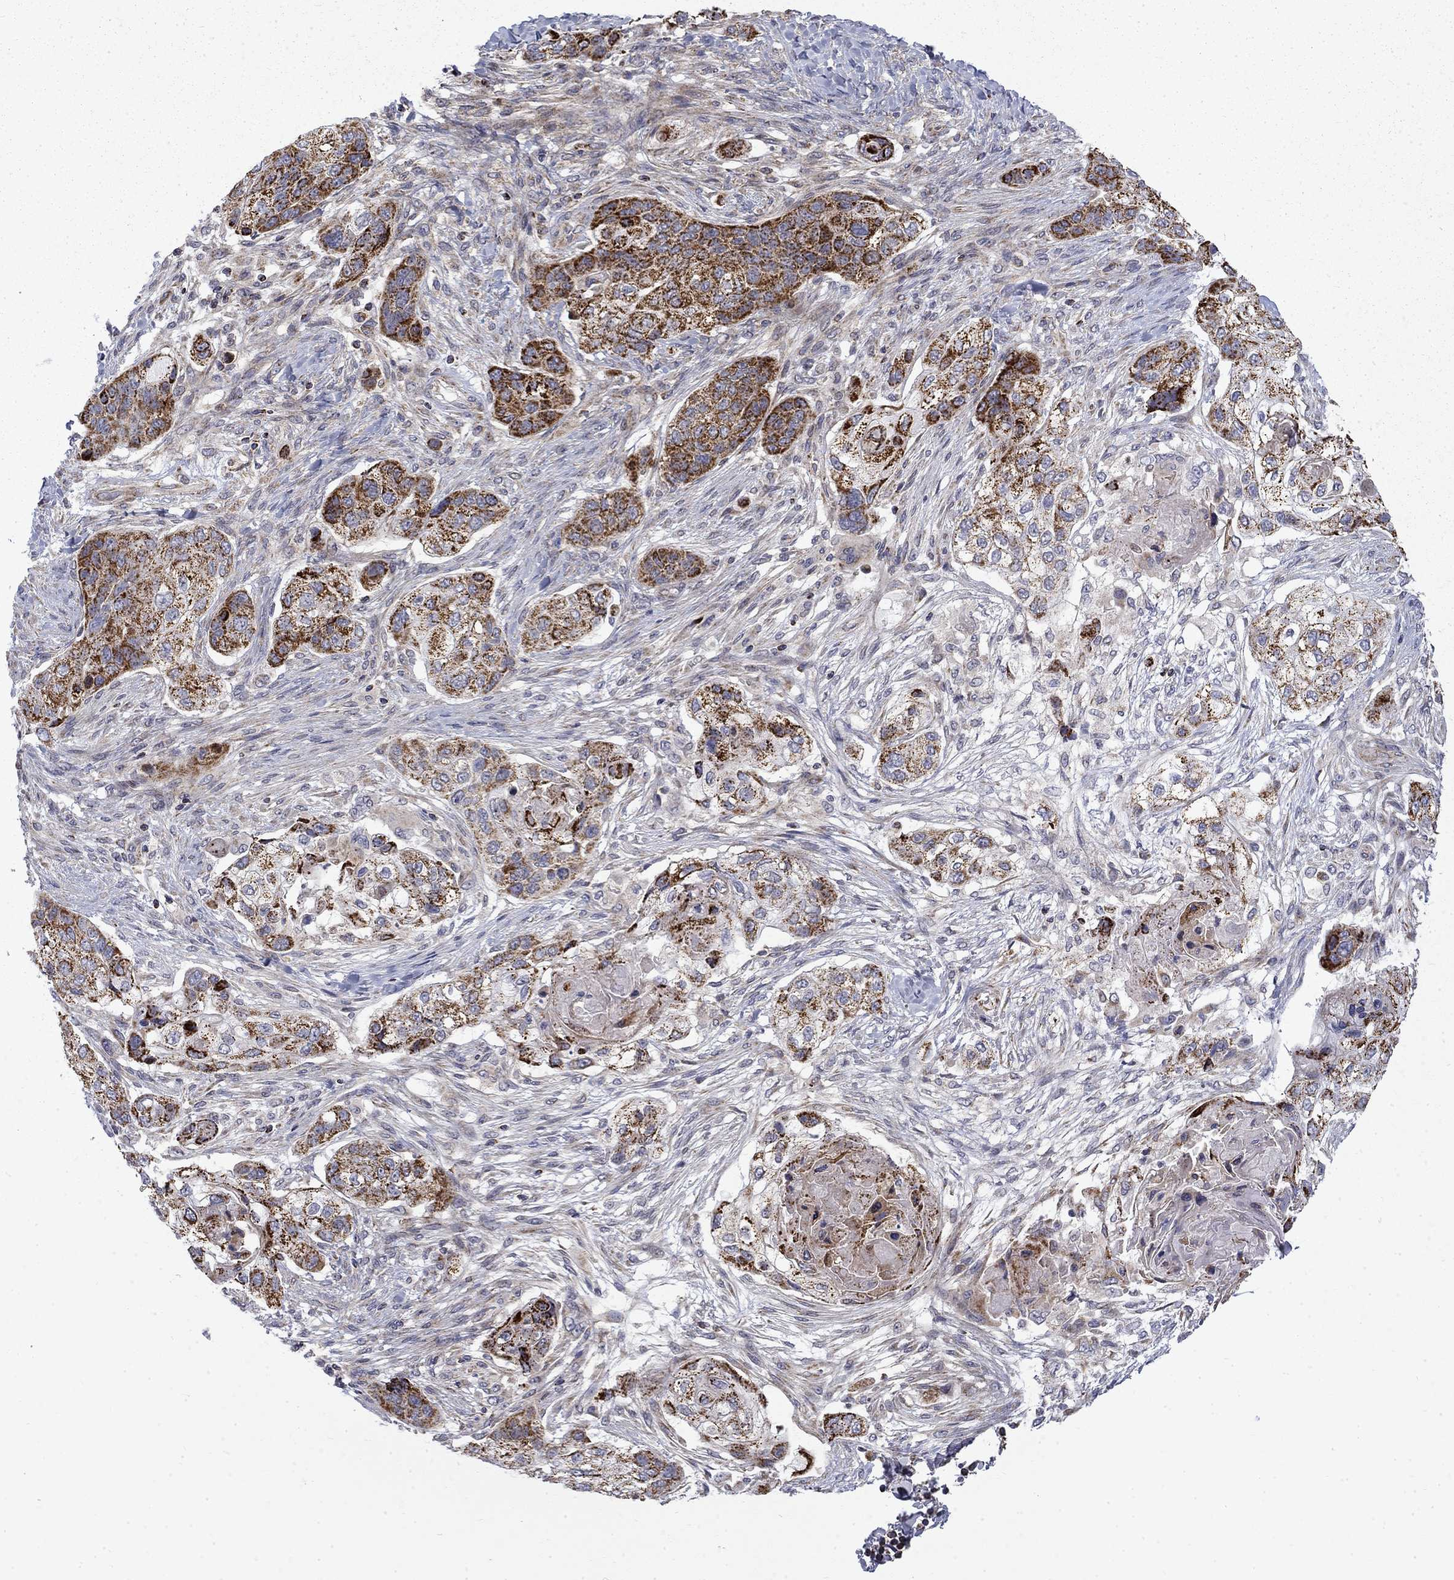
{"staining": {"intensity": "strong", "quantity": "25%-75%", "location": "cytoplasmic/membranous"}, "tissue": "lung cancer", "cell_type": "Tumor cells", "image_type": "cancer", "snomed": [{"axis": "morphology", "description": "Squamous cell carcinoma, NOS"}, {"axis": "topography", "description": "Lung"}], "caption": "Tumor cells reveal strong cytoplasmic/membranous positivity in about 25%-75% of cells in lung cancer (squamous cell carcinoma).", "gene": "PCBP3", "patient": {"sex": "male", "age": 69}}